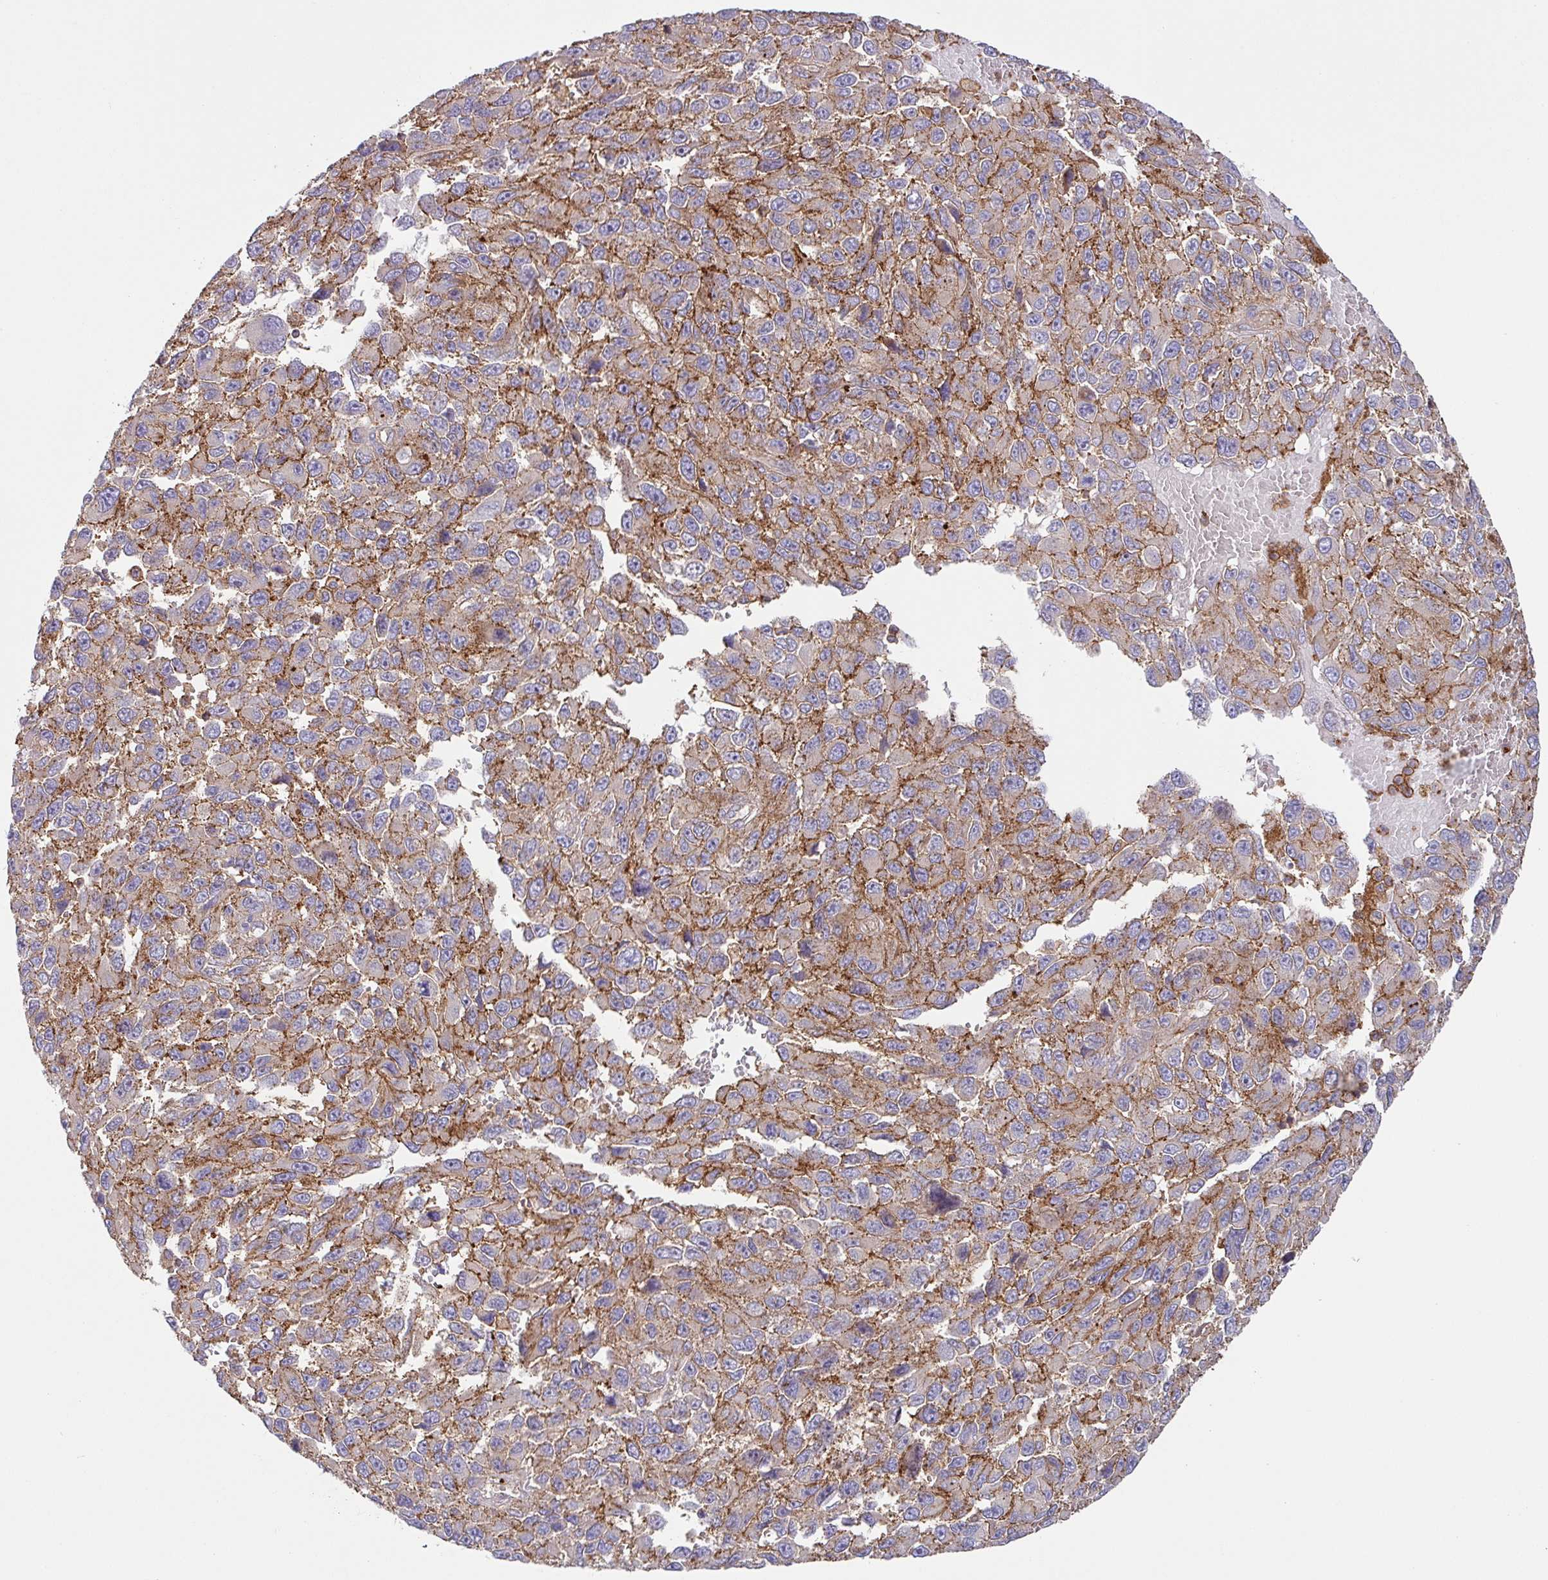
{"staining": {"intensity": "moderate", "quantity": "25%-75%", "location": "cytoplasmic/membranous"}, "tissue": "melanoma", "cell_type": "Tumor cells", "image_type": "cancer", "snomed": [{"axis": "morphology", "description": "Normal tissue, NOS"}, {"axis": "morphology", "description": "Malignant melanoma, NOS"}, {"axis": "topography", "description": "Skin"}], "caption": "Moderate cytoplasmic/membranous expression is appreciated in about 25%-75% of tumor cells in melanoma.", "gene": "RIC1", "patient": {"sex": "female", "age": 96}}